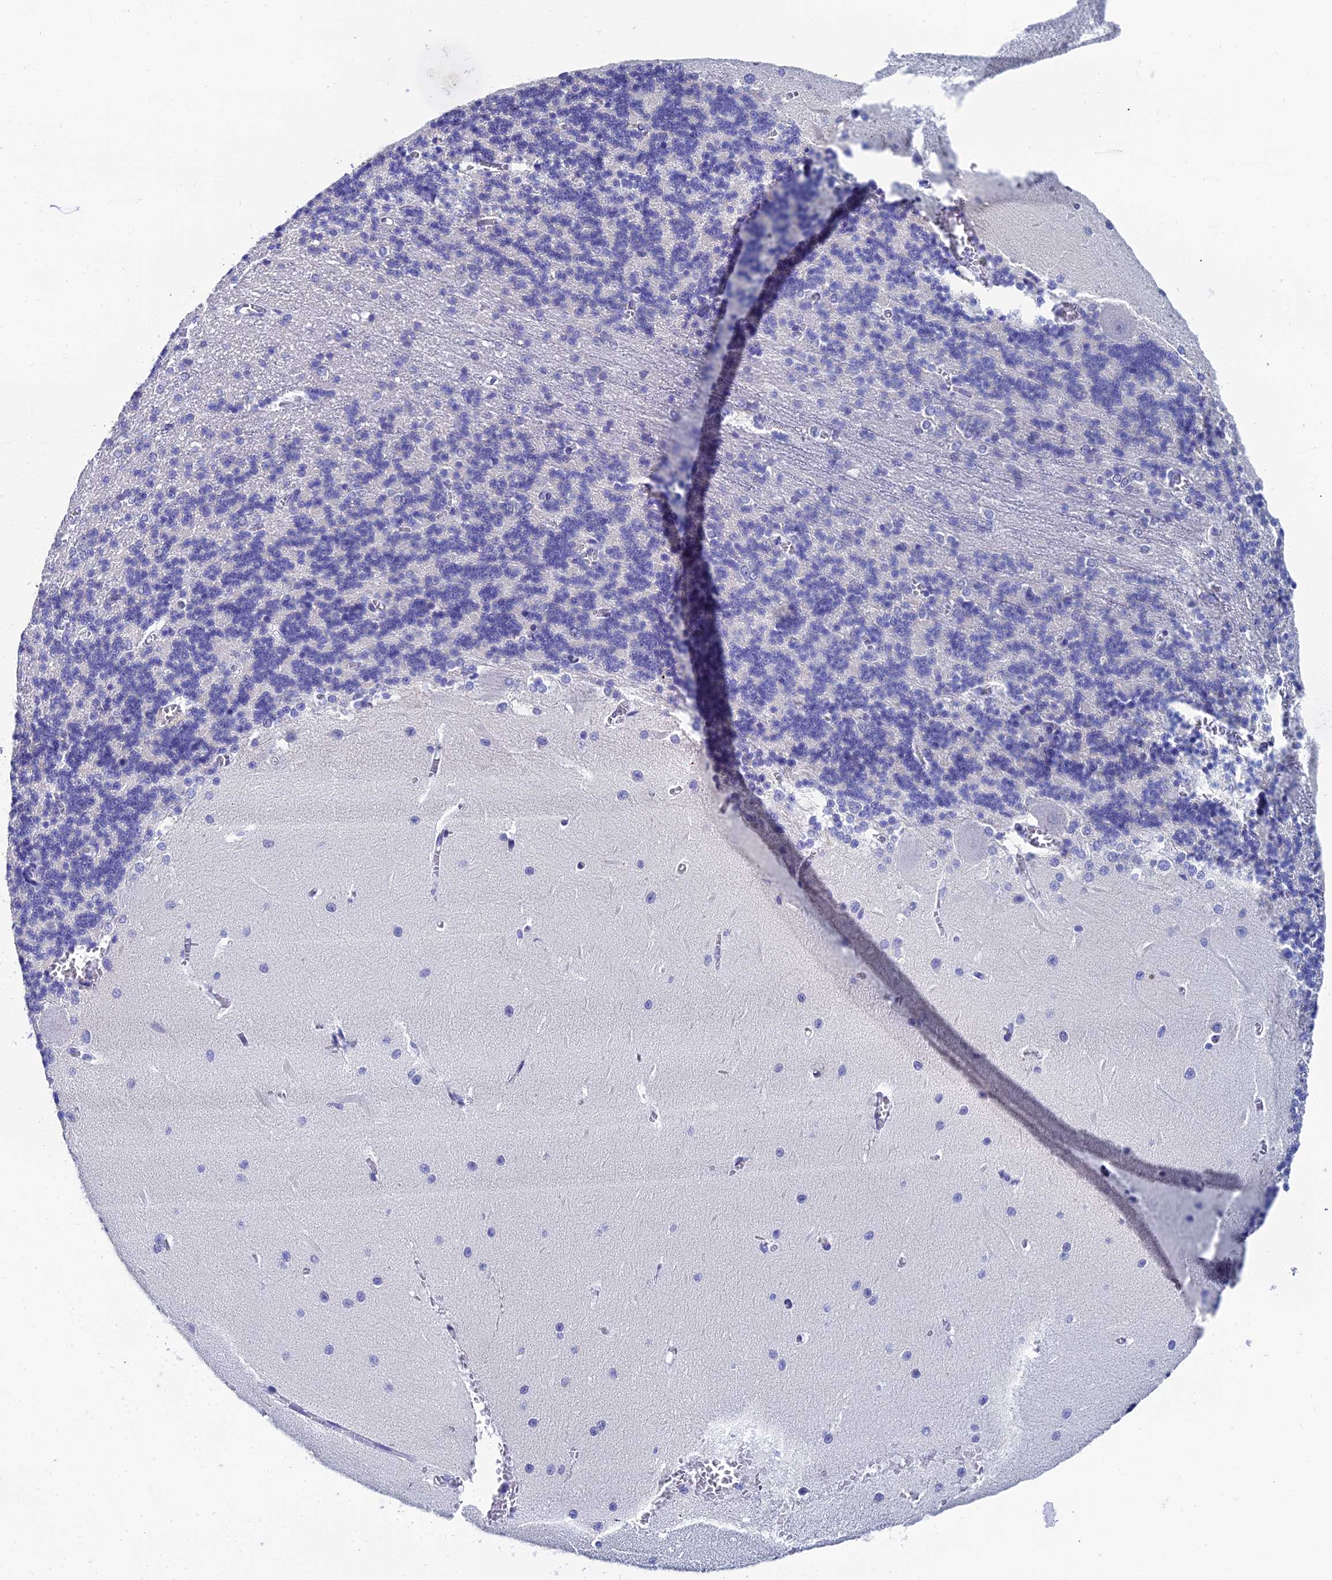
{"staining": {"intensity": "negative", "quantity": "none", "location": "none"}, "tissue": "cerebellum", "cell_type": "Cells in granular layer", "image_type": "normal", "snomed": [{"axis": "morphology", "description": "Normal tissue, NOS"}, {"axis": "topography", "description": "Cerebellum"}], "caption": "IHC micrograph of normal cerebellum stained for a protein (brown), which demonstrates no staining in cells in granular layer. Nuclei are stained in blue.", "gene": "OCM2", "patient": {"sex": "male", "age": 37}}